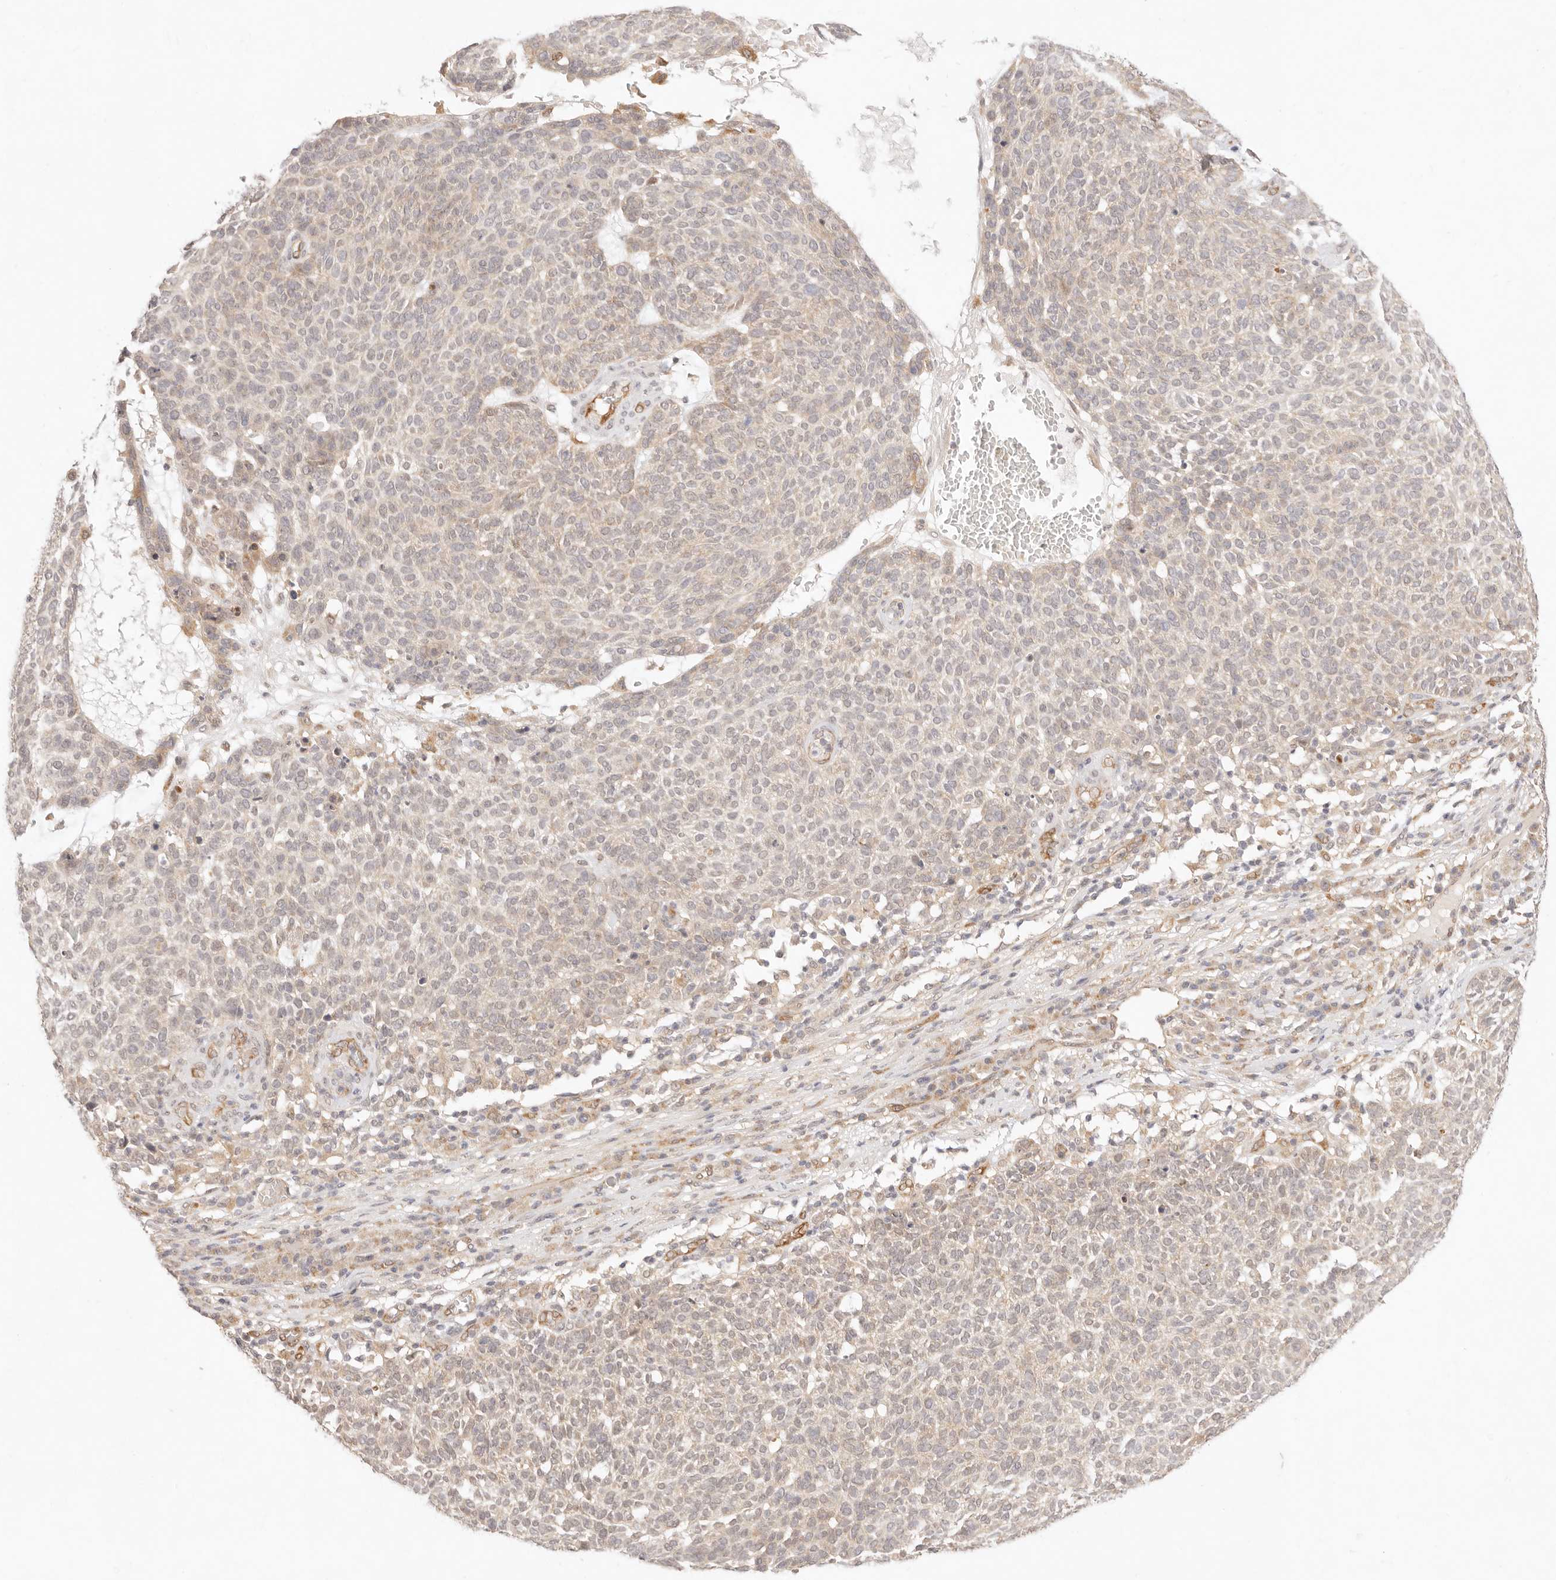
{"staining": {"intensity": "weak", "quantity": "<25%", "location": "cytoplasmic/membranous"}, "tissue": "skin cancer", "cell_type": "Tumor cells", "image_type": "cancer", "snomed": [{"axis": "morphology", "description": "Squamous cell carcinoma, NOS"}, {"axis": "topography", "description": "Skin"}], "caption": "IHC of skin squamous cell carcinoma exhibits no staining in tumor cells. Brightfield microscopy of IHC stained with DAB (3,3'-diaminobenzidine) (brown) and hematoxylin (blue), captured at high magnification.", "gene": "GPR156", "patient": {"sex": "female", "age": 90}}